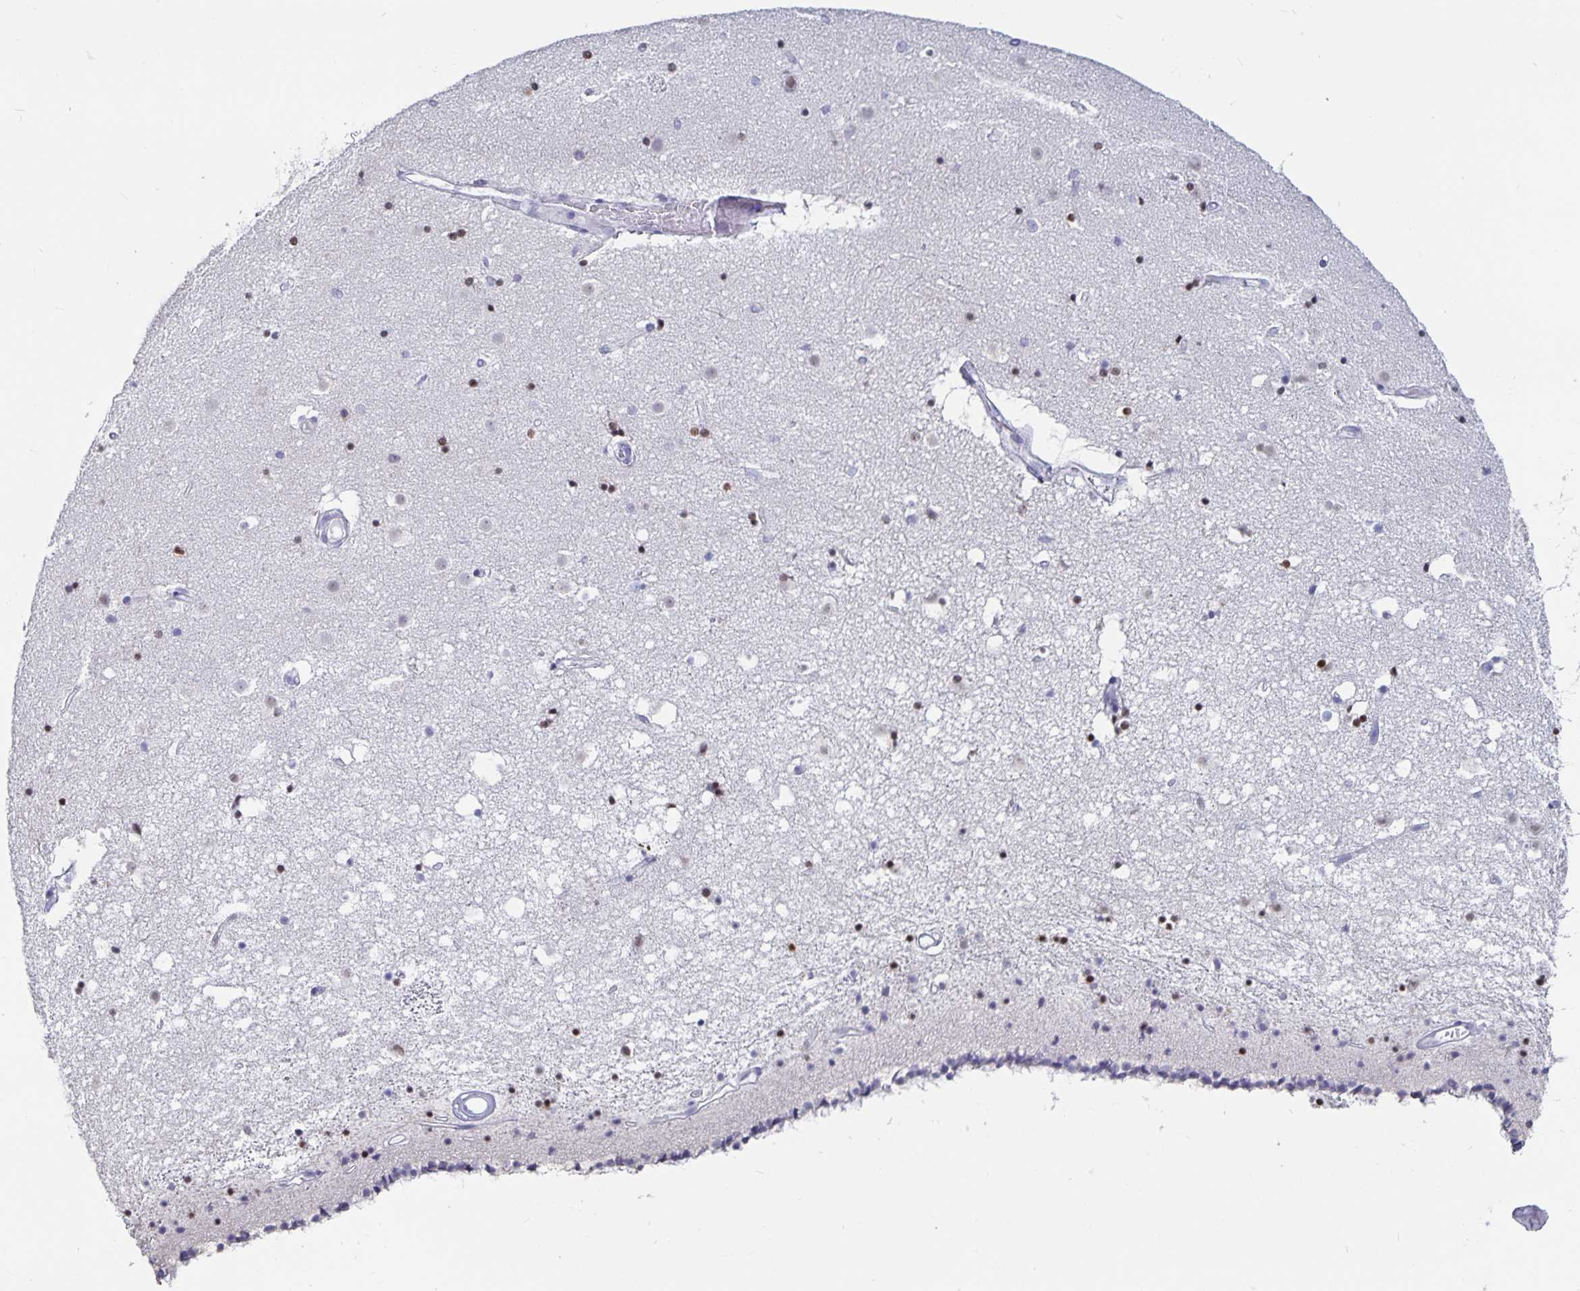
{"staining": {"intensity": "moderate", "quantity": "<25%", "location": "nuclear"}, "tissue": "caudate", "cell_type": "Glial cells", "image_type": "normal", "snomed": [{"axis": "morphology", "description": "Normal tissue, NOS"}, {"axis": "topography", "description": "Lateral ventricle wall"}], "caption": "Brown immunohistochemical staining in unremarkable caudate shows moderate nuclear expression in about <25% of glial cells.", "gene": "OLIG2", "patient": {"sex": "female", "age": 71}}